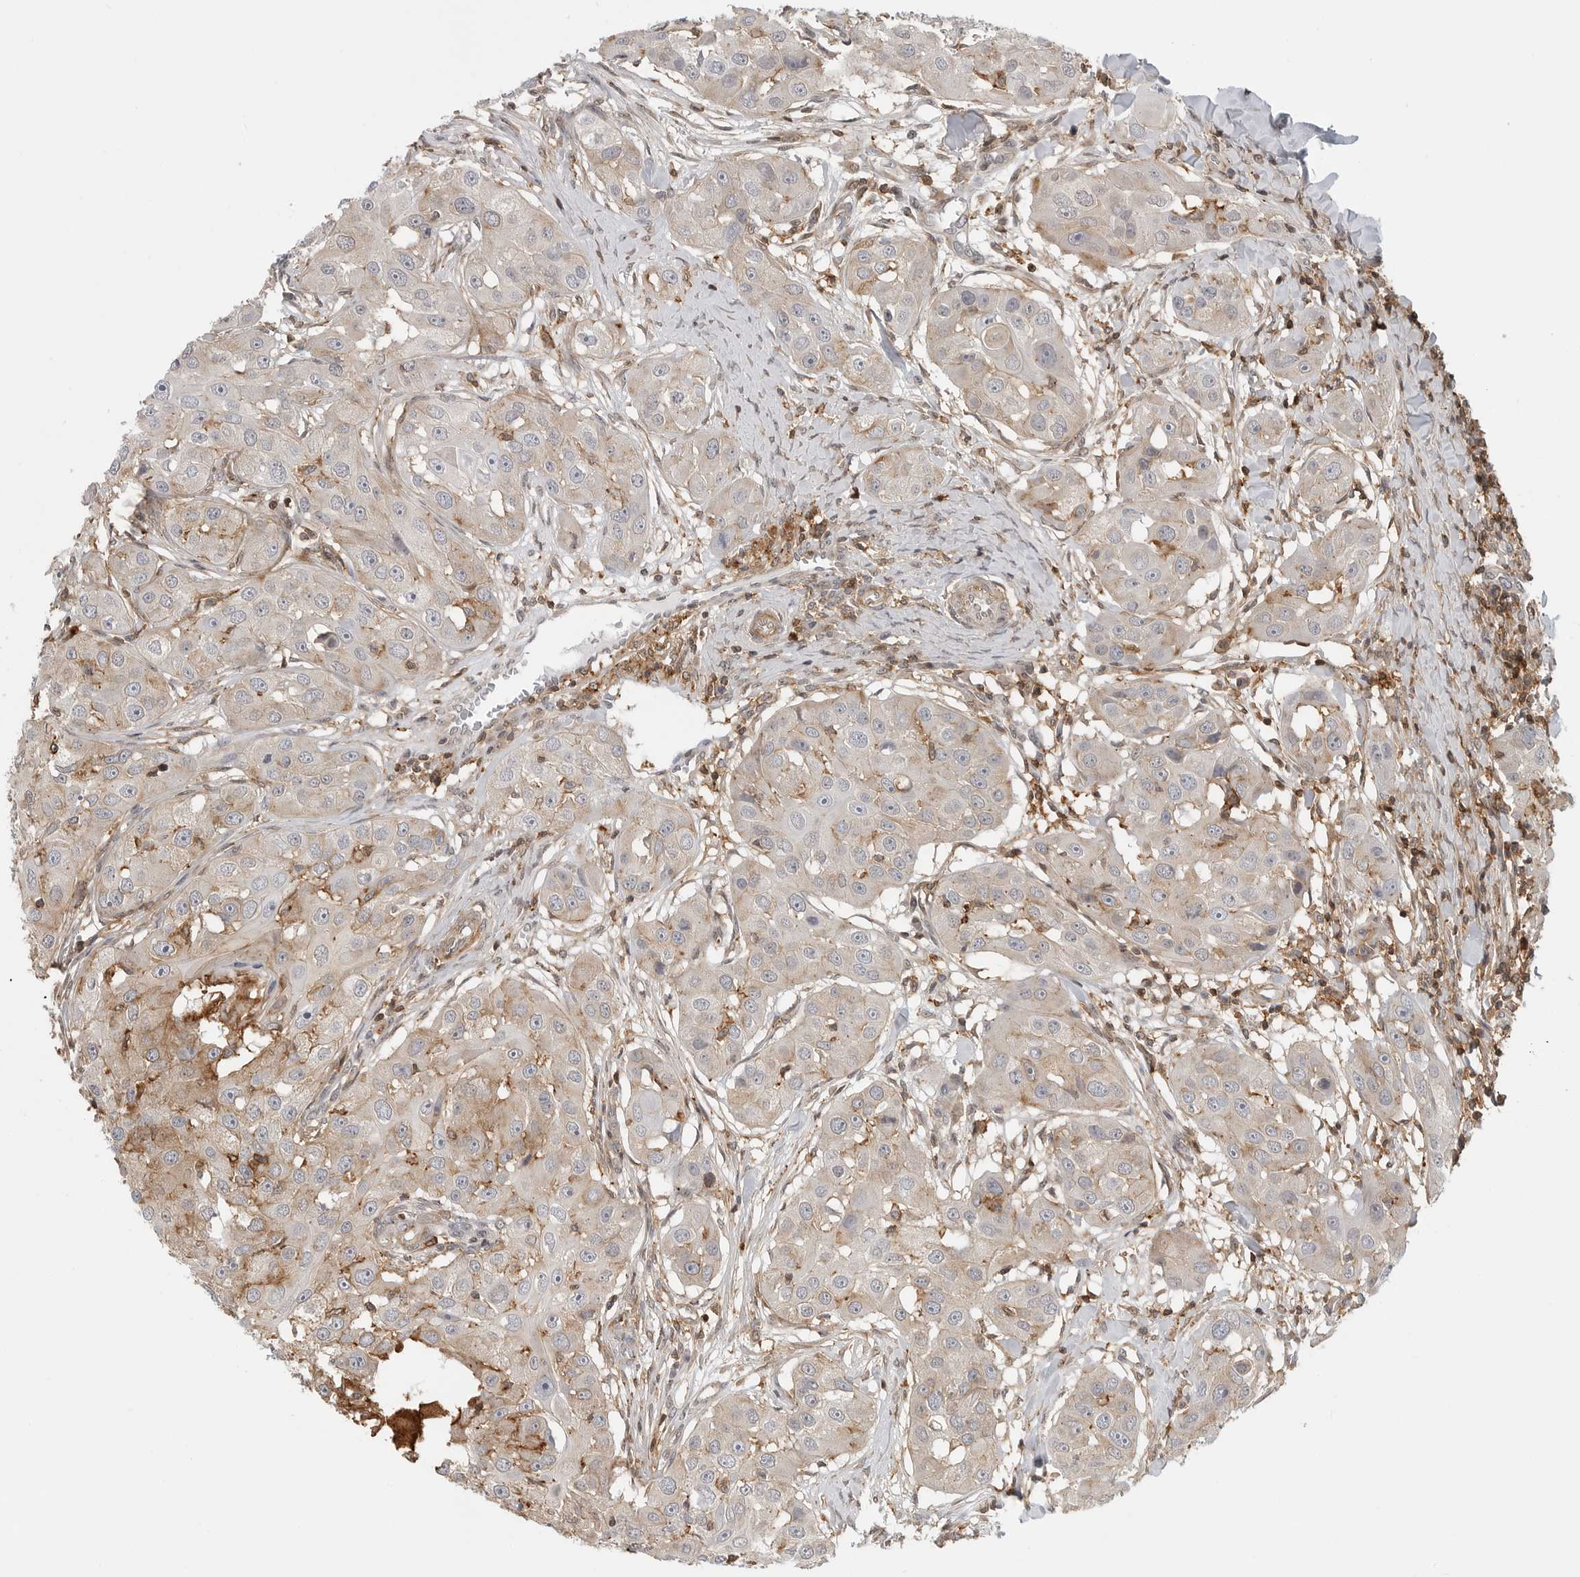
{"staining": {"intensity": "moderate", "quantity": "<25%", "location": "cytoplasmic/membranous"}, "tissue": "head and neck cancer", "cell_type": "Tumor cells", "image_type": "cancer", "snomed": [{"axis": "morphology", "description": "Normal tissue, NOS"}, {"axis": "morphology", "description": "Squamous cell carcinoma, NOS"}, {"axis": "topography", "description": "Skeletal muscle"}, {"axis": "topography", "description": "Head-Neck"}], "caption": "Immunohistochemical staining of human head and neck cancer exhibits moderate cytoplasmic/membranous protein staining in approximately <25% of tumor cells.", "gene": "ANXA11", "patient": {"sex": "male", "age": 51}}